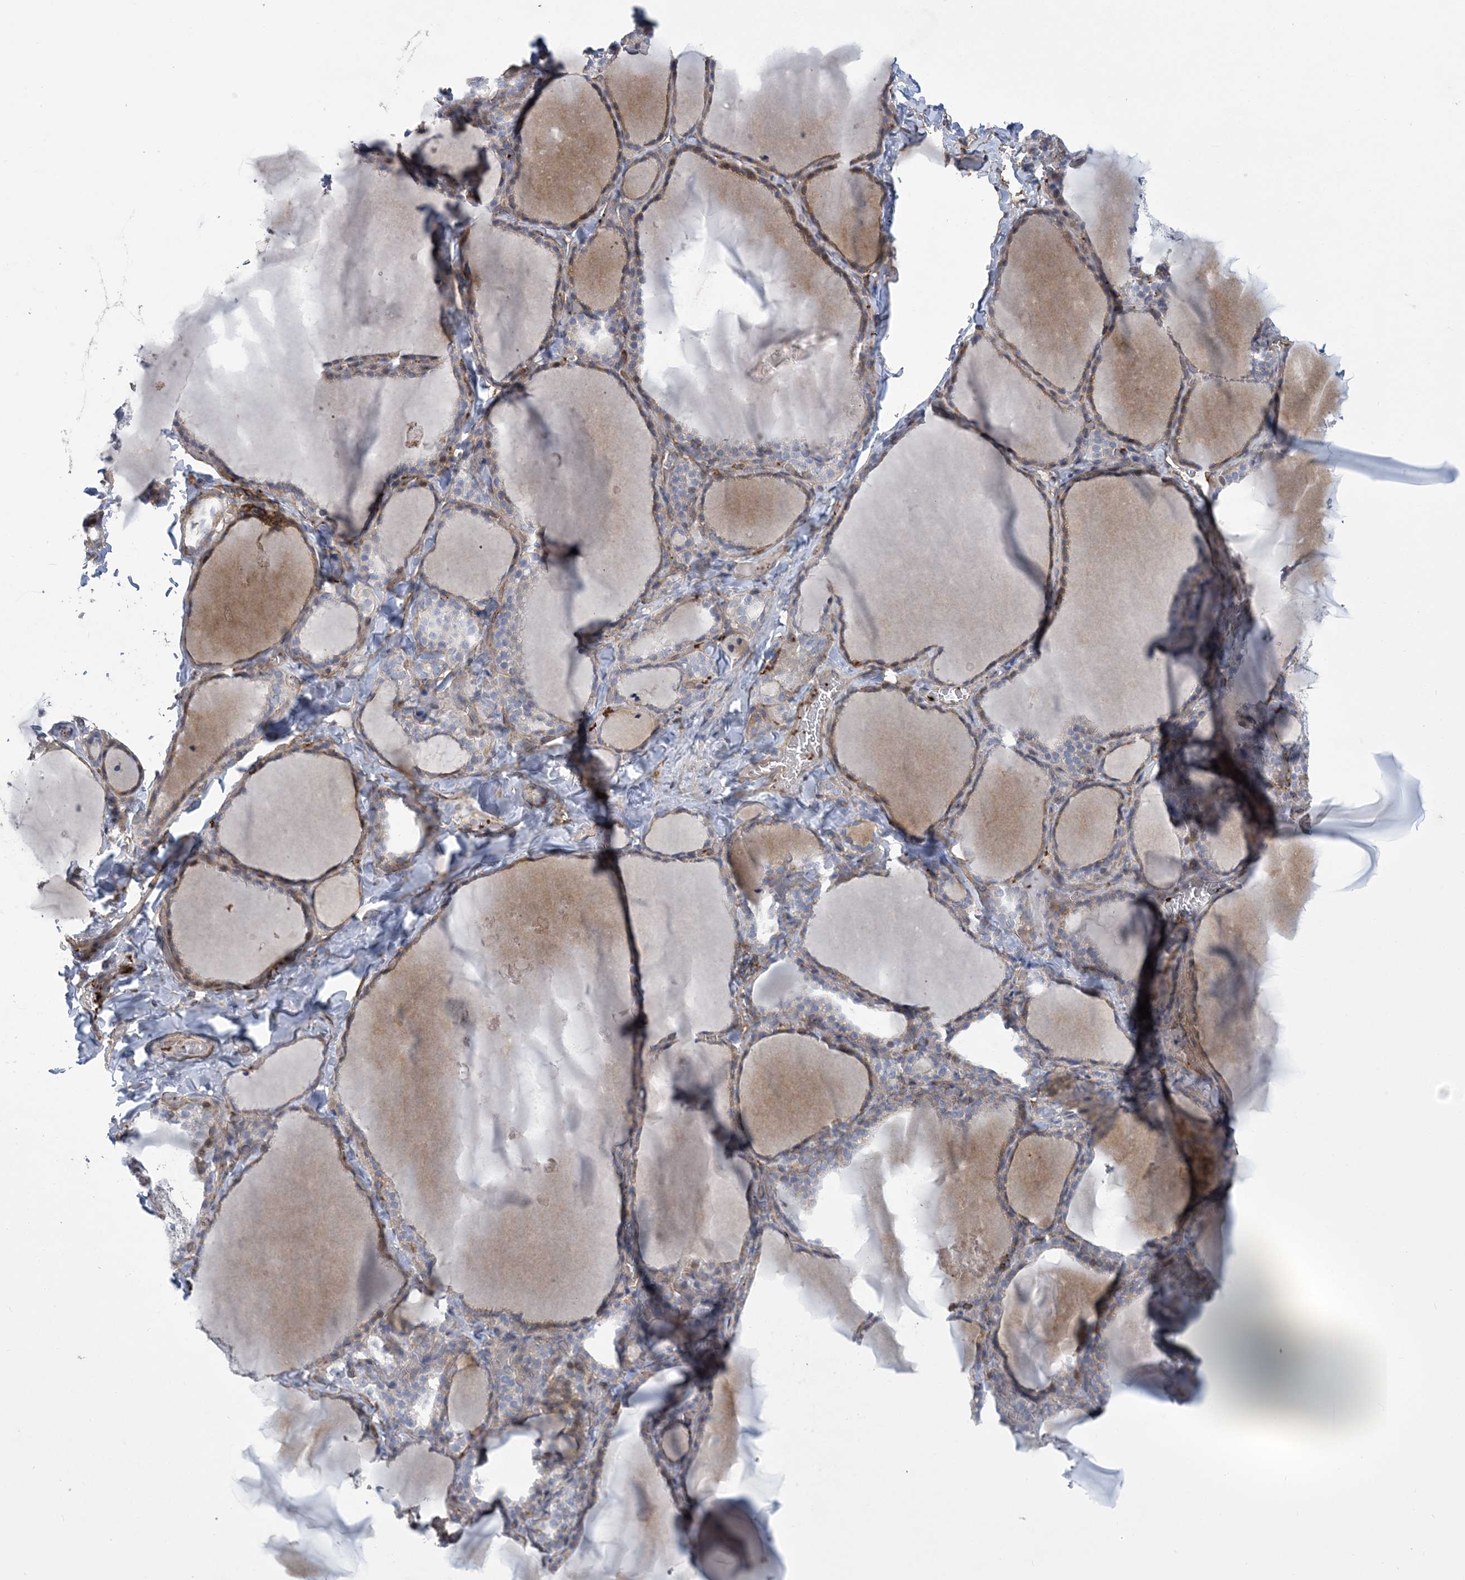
{"staining": {"intensity": "weak", "quantity": "25%-75%", "location": "cytoplasmic/membranous"}, "tissue": "thyroid gland", "cell_type": "Glandular cells", "image_type": "normal", "snomed": [{"axis": "morphology", "description": "Normal tissue, NOS"}, {"axis": "topography", "description": "Thyroid gland"}], "caption": "Protein analysis of normal thyroid gland exhibits weak cytoplasmic/membranous expression in about 25%-75% of glandular cells.", "gene": "ARAP2", "patient": {"sex": "female", "age": 22}}